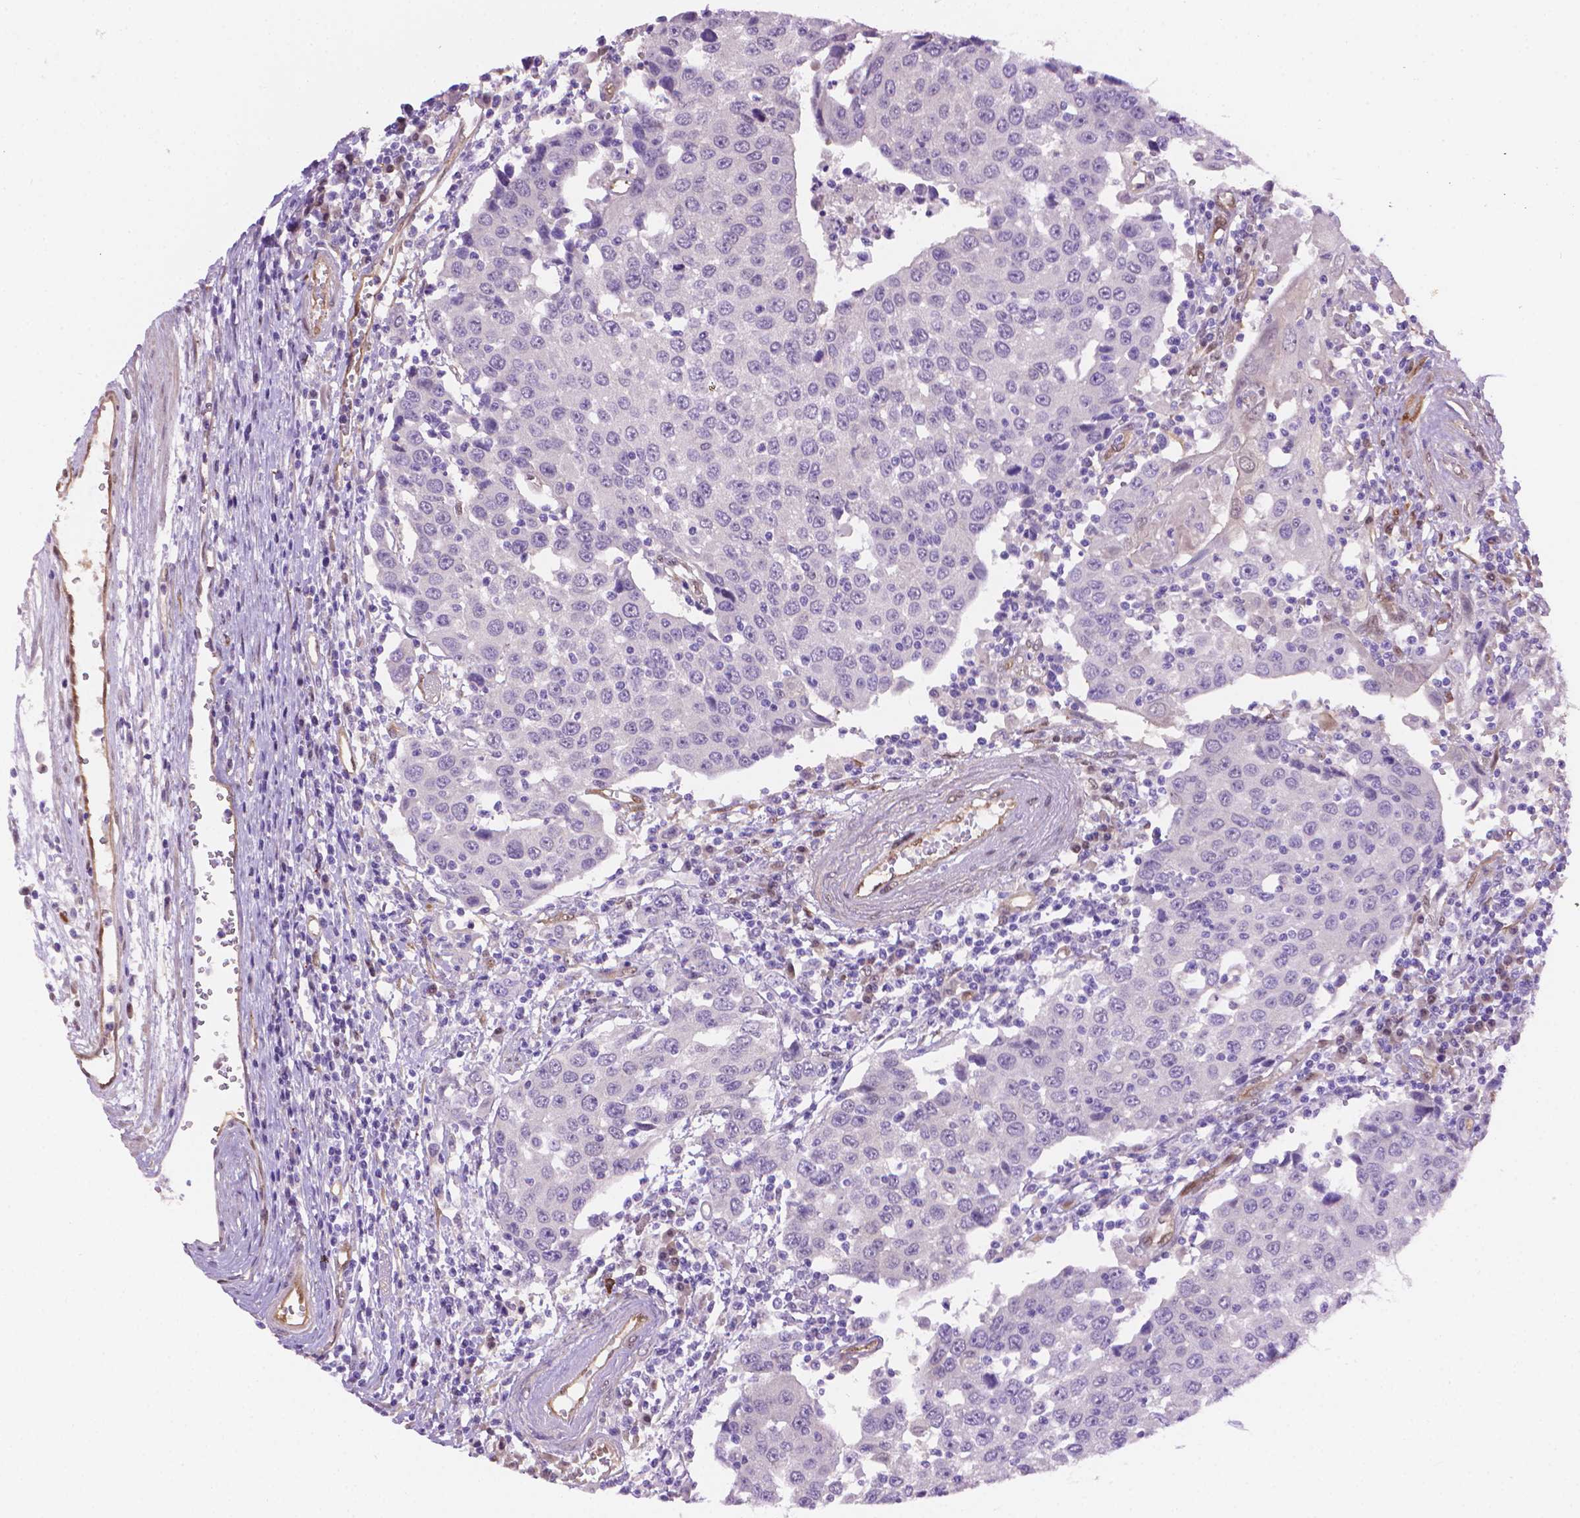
{"staining": {"intensity": "negative", "quantity": "none", "location": "none"}, "tissue": "urothelial cancer", "cell_type": "Tumor cells", "image_type": "cancer", "snomed": [{"axis": "morphology", "description": "Urothelial carcinoma, High grade"}, {"axis": "topography", "description": "Urinary bladder"}], "caption": "Immunohistochemistry image of urothelial cancer stained for a protein (brown), which shows no positivity in tumor cells.", "gene": "CLIC4", "patient": {"sex": "female", "age": 85}}